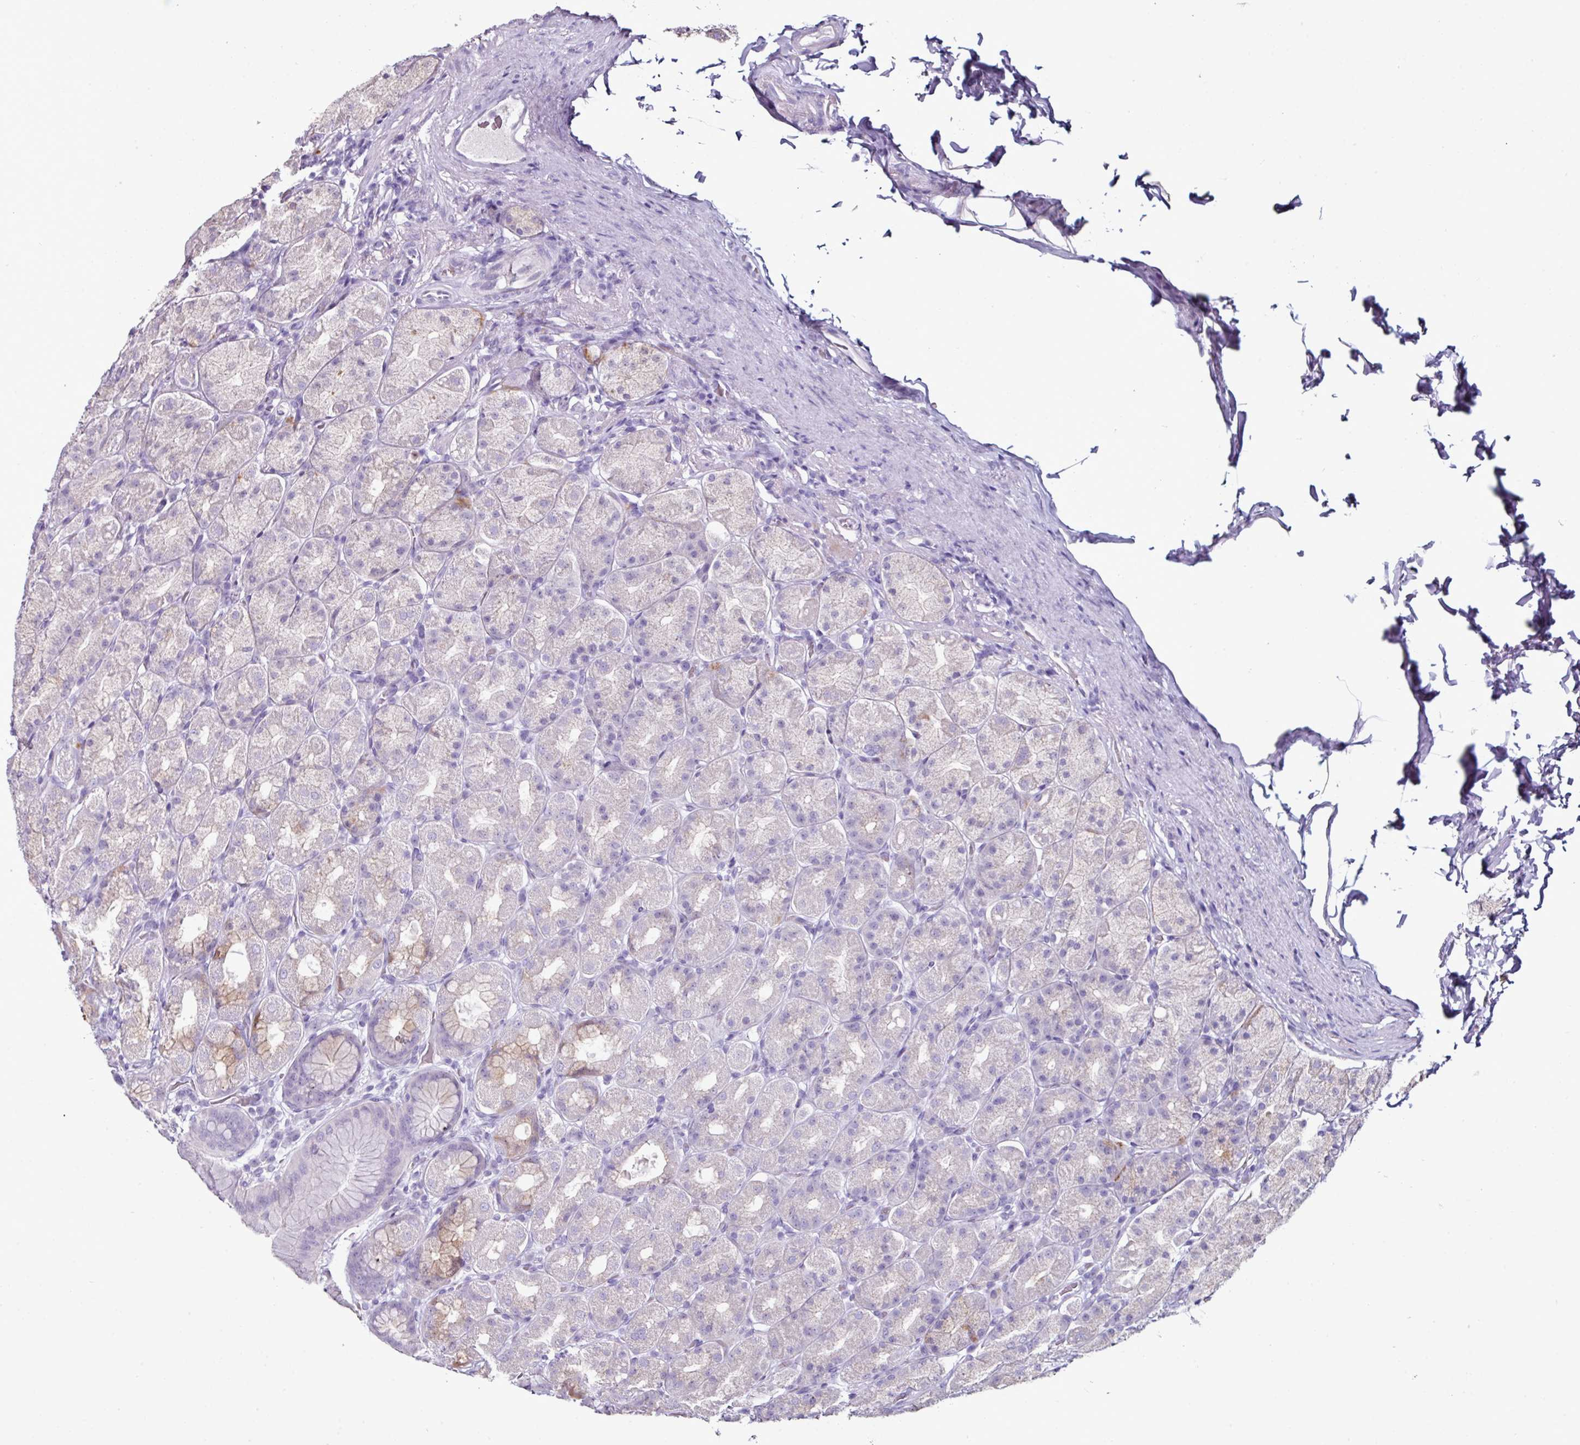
{"staining": {"intensity": "weak", "quantity": "<25%", "location": "cytoplasmic/membranous"}, "tissue": "stomach", "cell_type": "Glandular cells", "image_type": "normal", "snomed": [{"axis": "morphology", "description": "Normal tissue, NOS"}, {"axis": "topography", "description": "Stomach, upper"}, {"axis": "topography", "description": "Stomach"}], "caption": "Protein analysis of normal stomach reveals no significant positivity in glandular cells.", "gene": "GLP2R", "patient": {"sex": "male", "age": 68}}